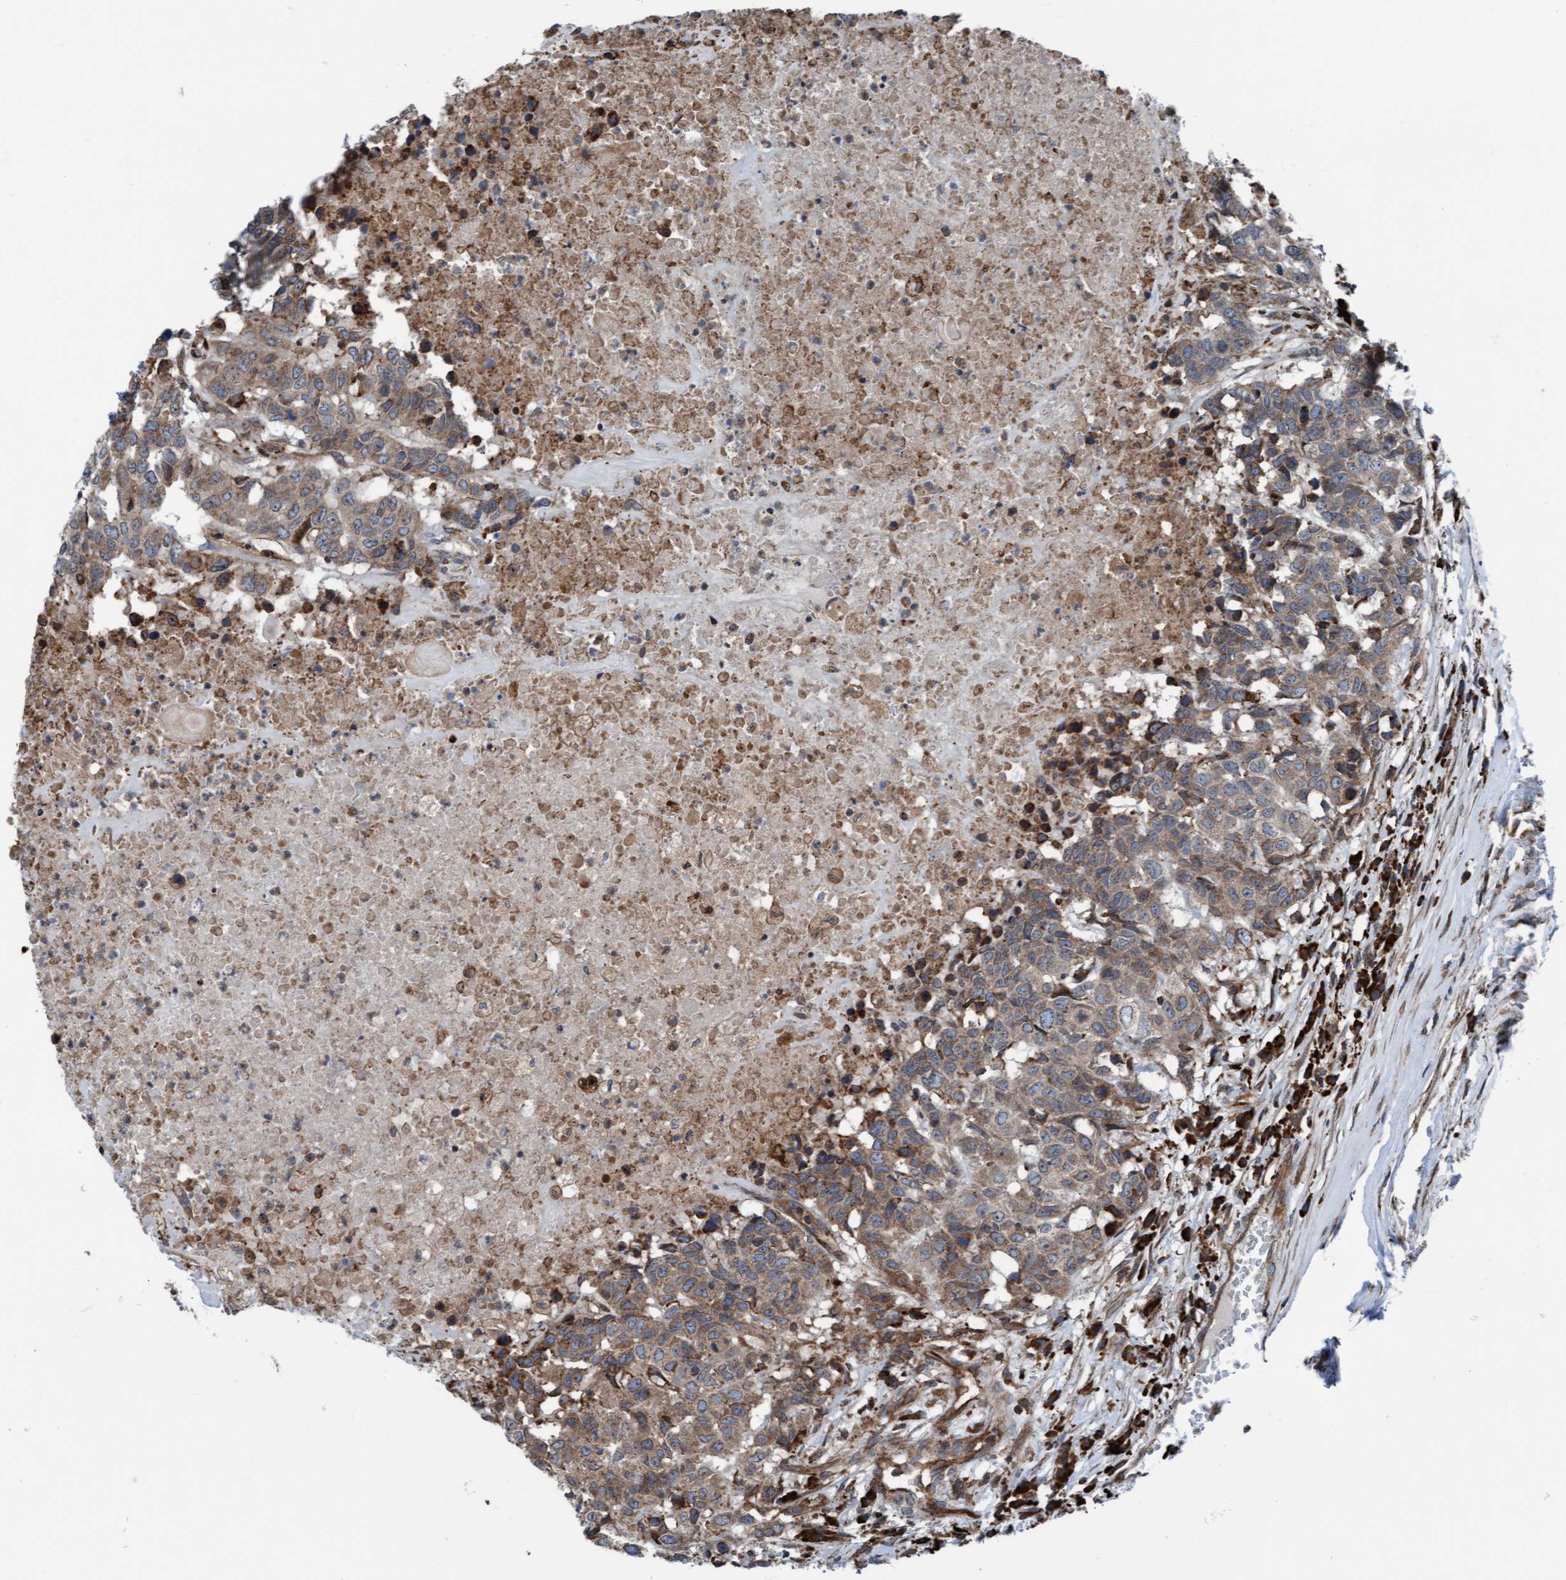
{"staining": {"intensity": "weak", "quantity": ">75%", "location": "cytoplasmic/membranous"}, "tissue": "head and neck cancer", "cell_type": "Tumor cells", "image_type": "cancer", "snomed": [{"axis": "morphology", "description": "Squamous cell carcinoma, NOS"}, {"axis": "topography", "description": "Head-Neck"}], "caption": "Protein staining exhibits weak cytoplasmic/membranous expression in approximately >75% of tumor cells in squamous cell carcinoma (head and neck).", "gene": "RAP1GAP2", "patient": {"sex": "male", "age": 66}}